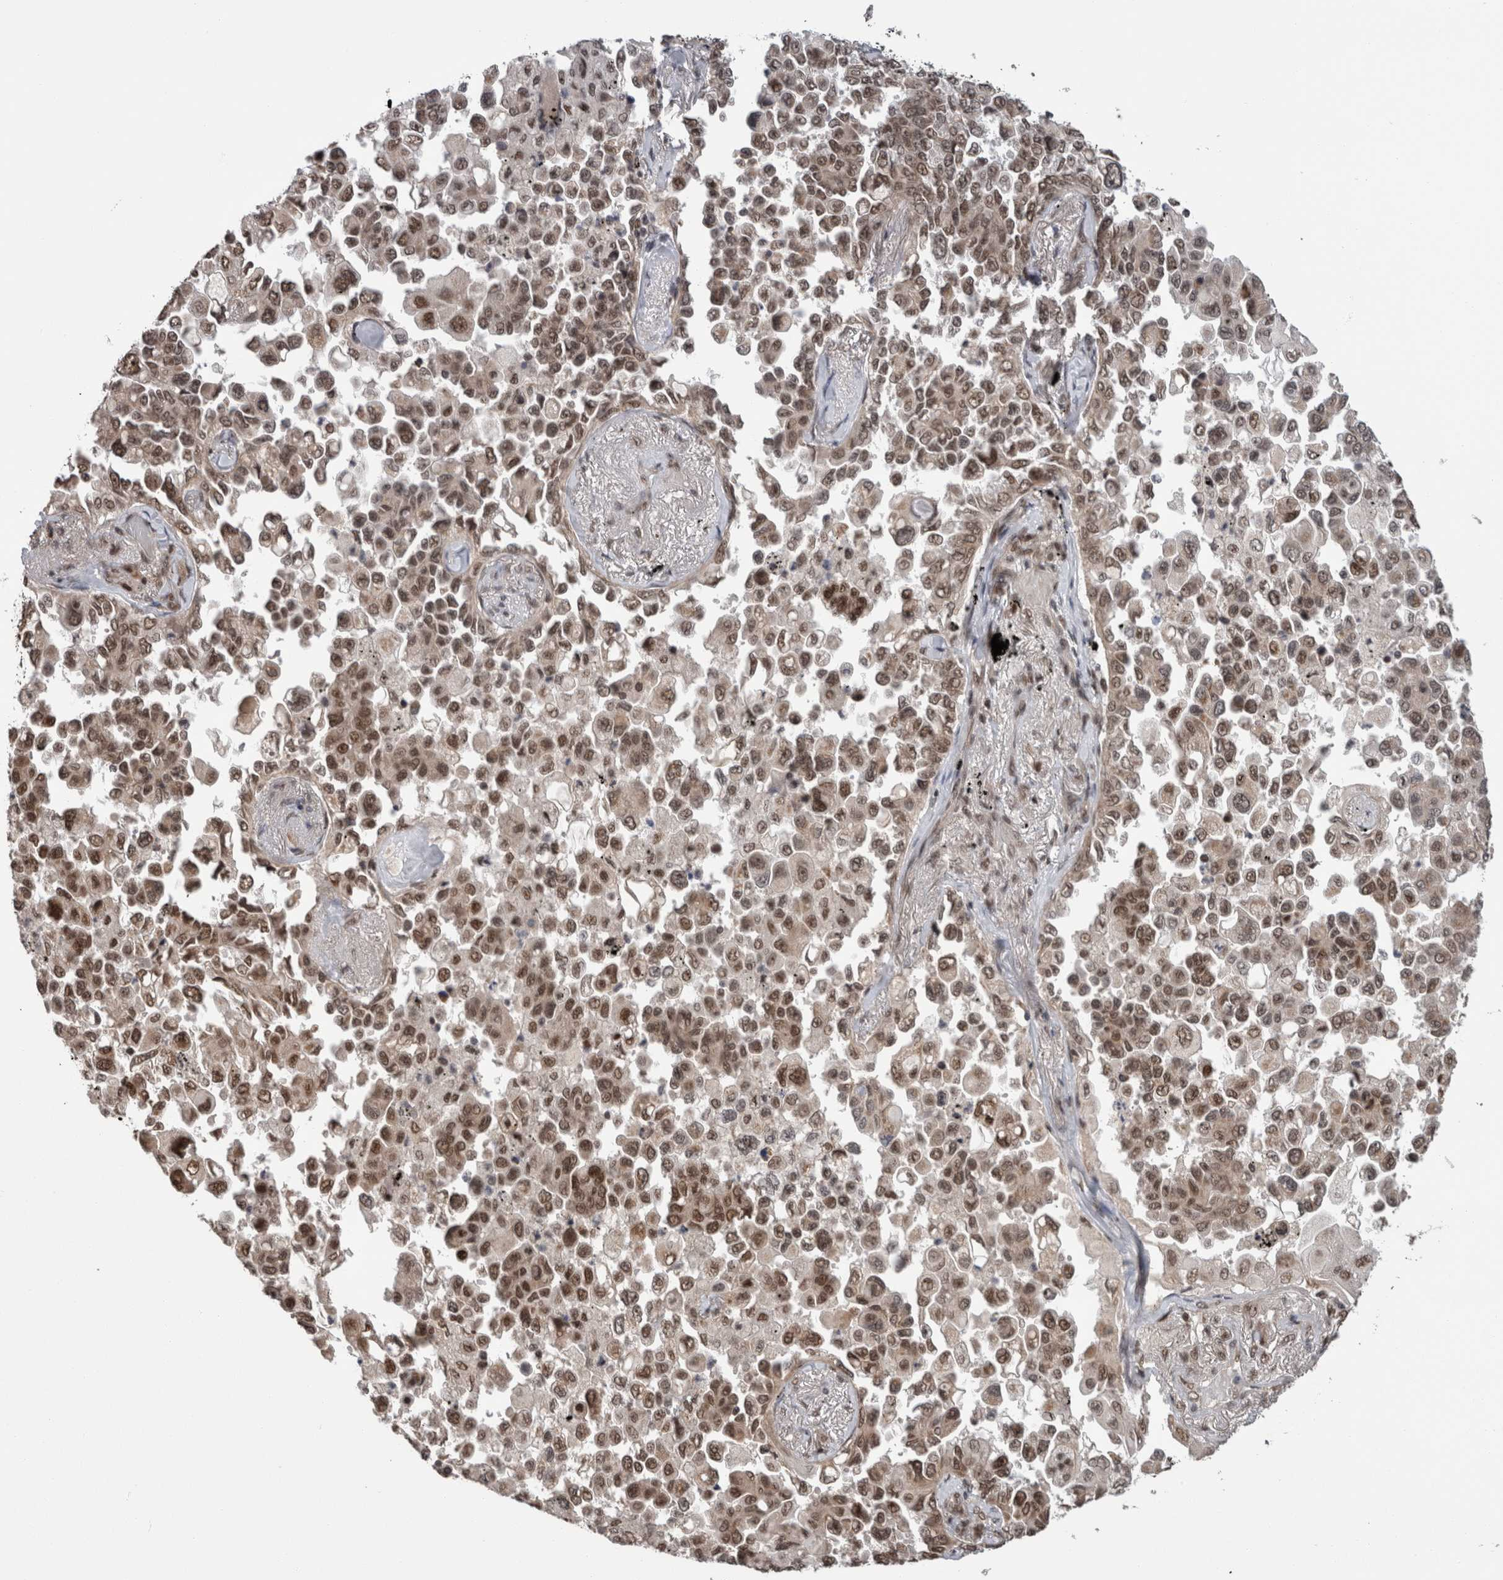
{"staining": {"intensity": "moderate", "quantity": ">75%", "location": "nuclear"}, "tissue": "lung cancer", "cell_type": "Tumor cells", "image_type": "cancer", "snomed": [{"axis": "morphology", "description": "Adenocarcinoma, NOS"}, {"axis": "topography", "description": "Lung"}], "caption": "Lung adenocarcinoma stained for a protein reveals moderate nuclear positivity in tumor cells.", "gene": "CPSF2", "patient": {"sex": "female", "age": 67}}